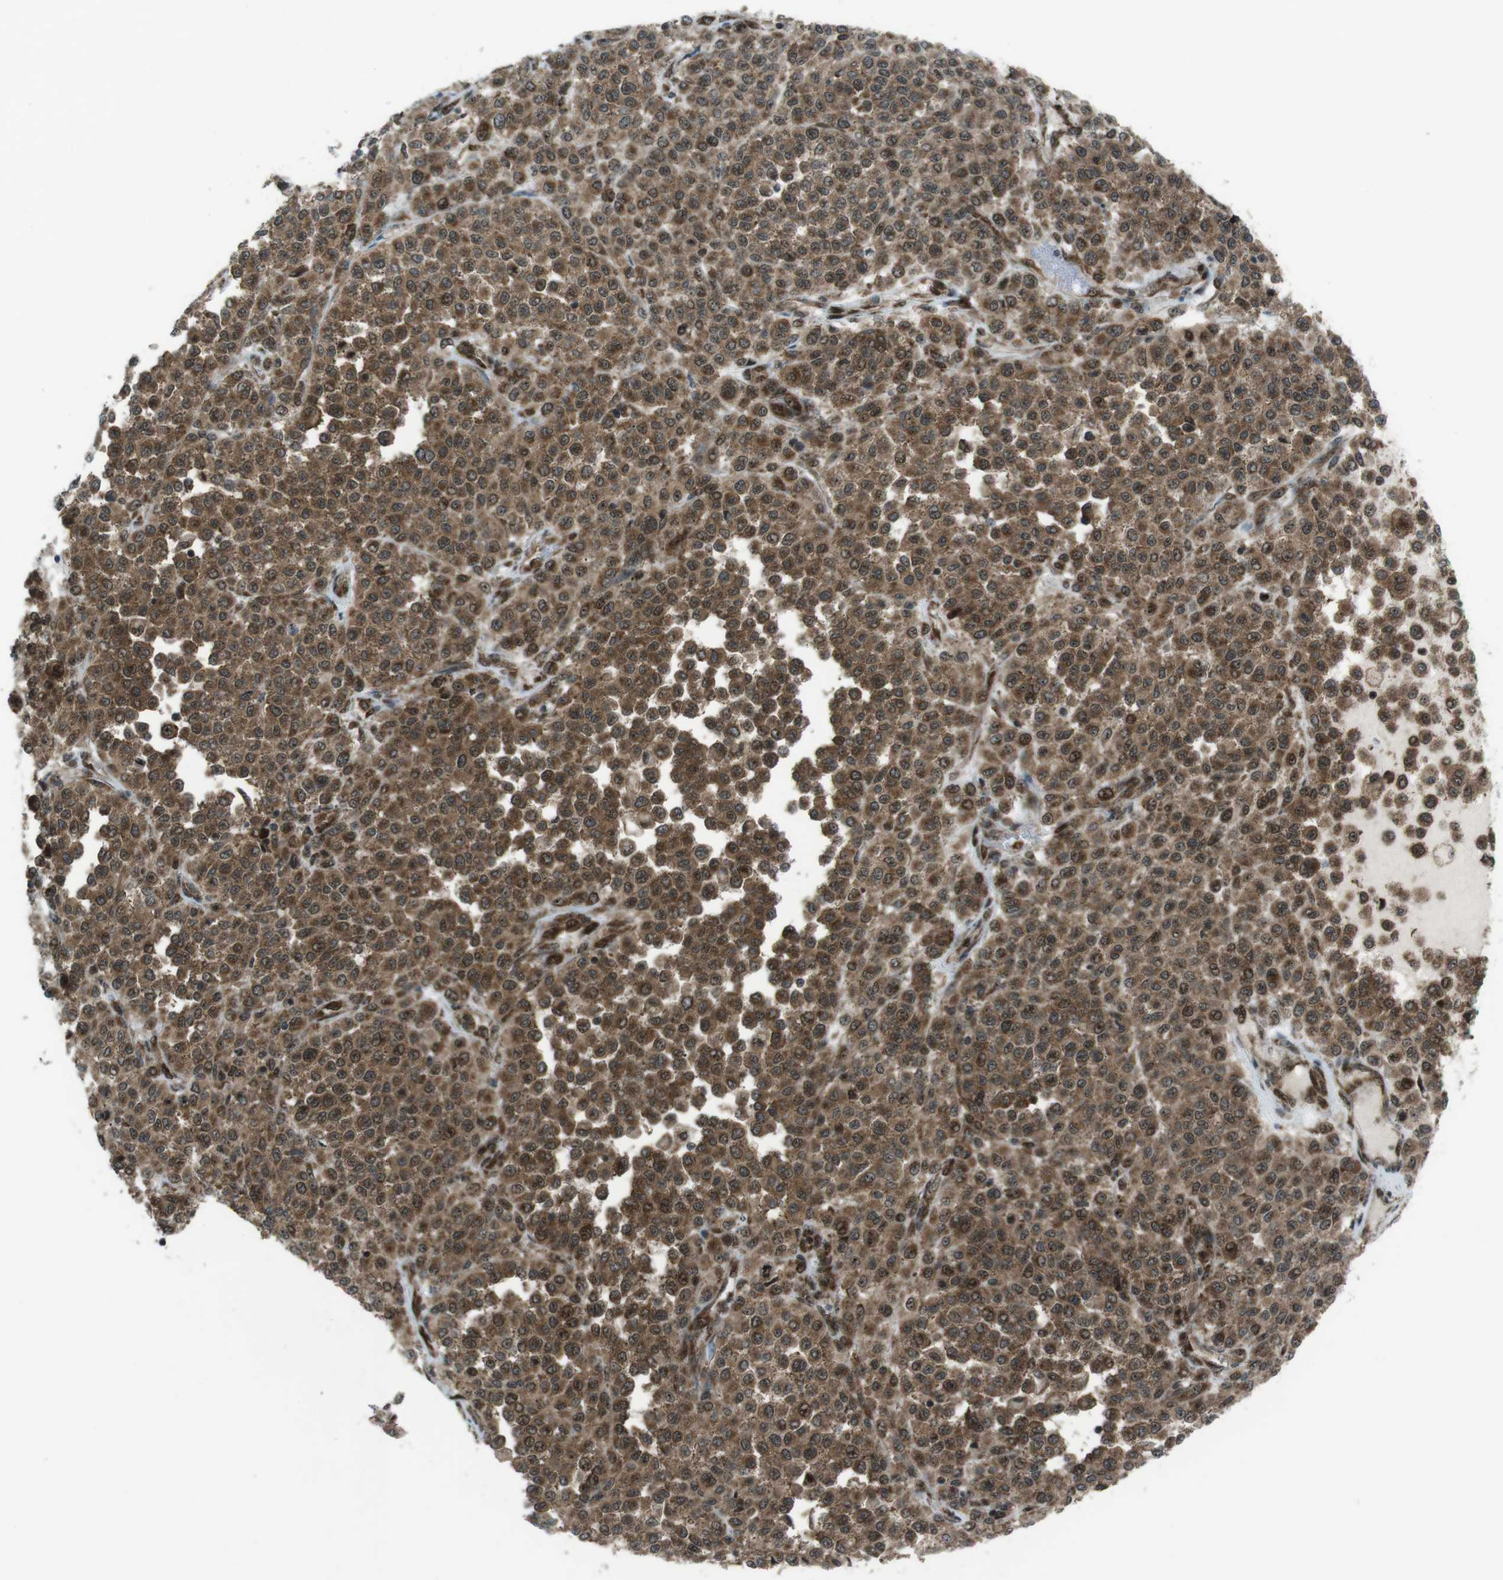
{"staining": {"intensity": "moderate", "quantity": ">75%", "location": "cytoplasmic/membranous,nuclear"}, "tissue": "melanoma", "cell_type": "Tumor cells", "image_type": "cancer", "snomed": [{"axis": "morphology", "description": "Malignant melanoma, Metastatic site"}, {"axis": "topography", "description": "Pancreas"}], "caption": "Immunohistochemistry (IHC) (DAB) staining of human melanoma shows moderate cytoplasmic/membranous and nuclear protein staining in about >75% of tumor cells. (brown staining indicates protein expression, while blue staining denotes nuclei).", "gene": "CSNK1D", "patient": {"sex": "female", "age": 30}}